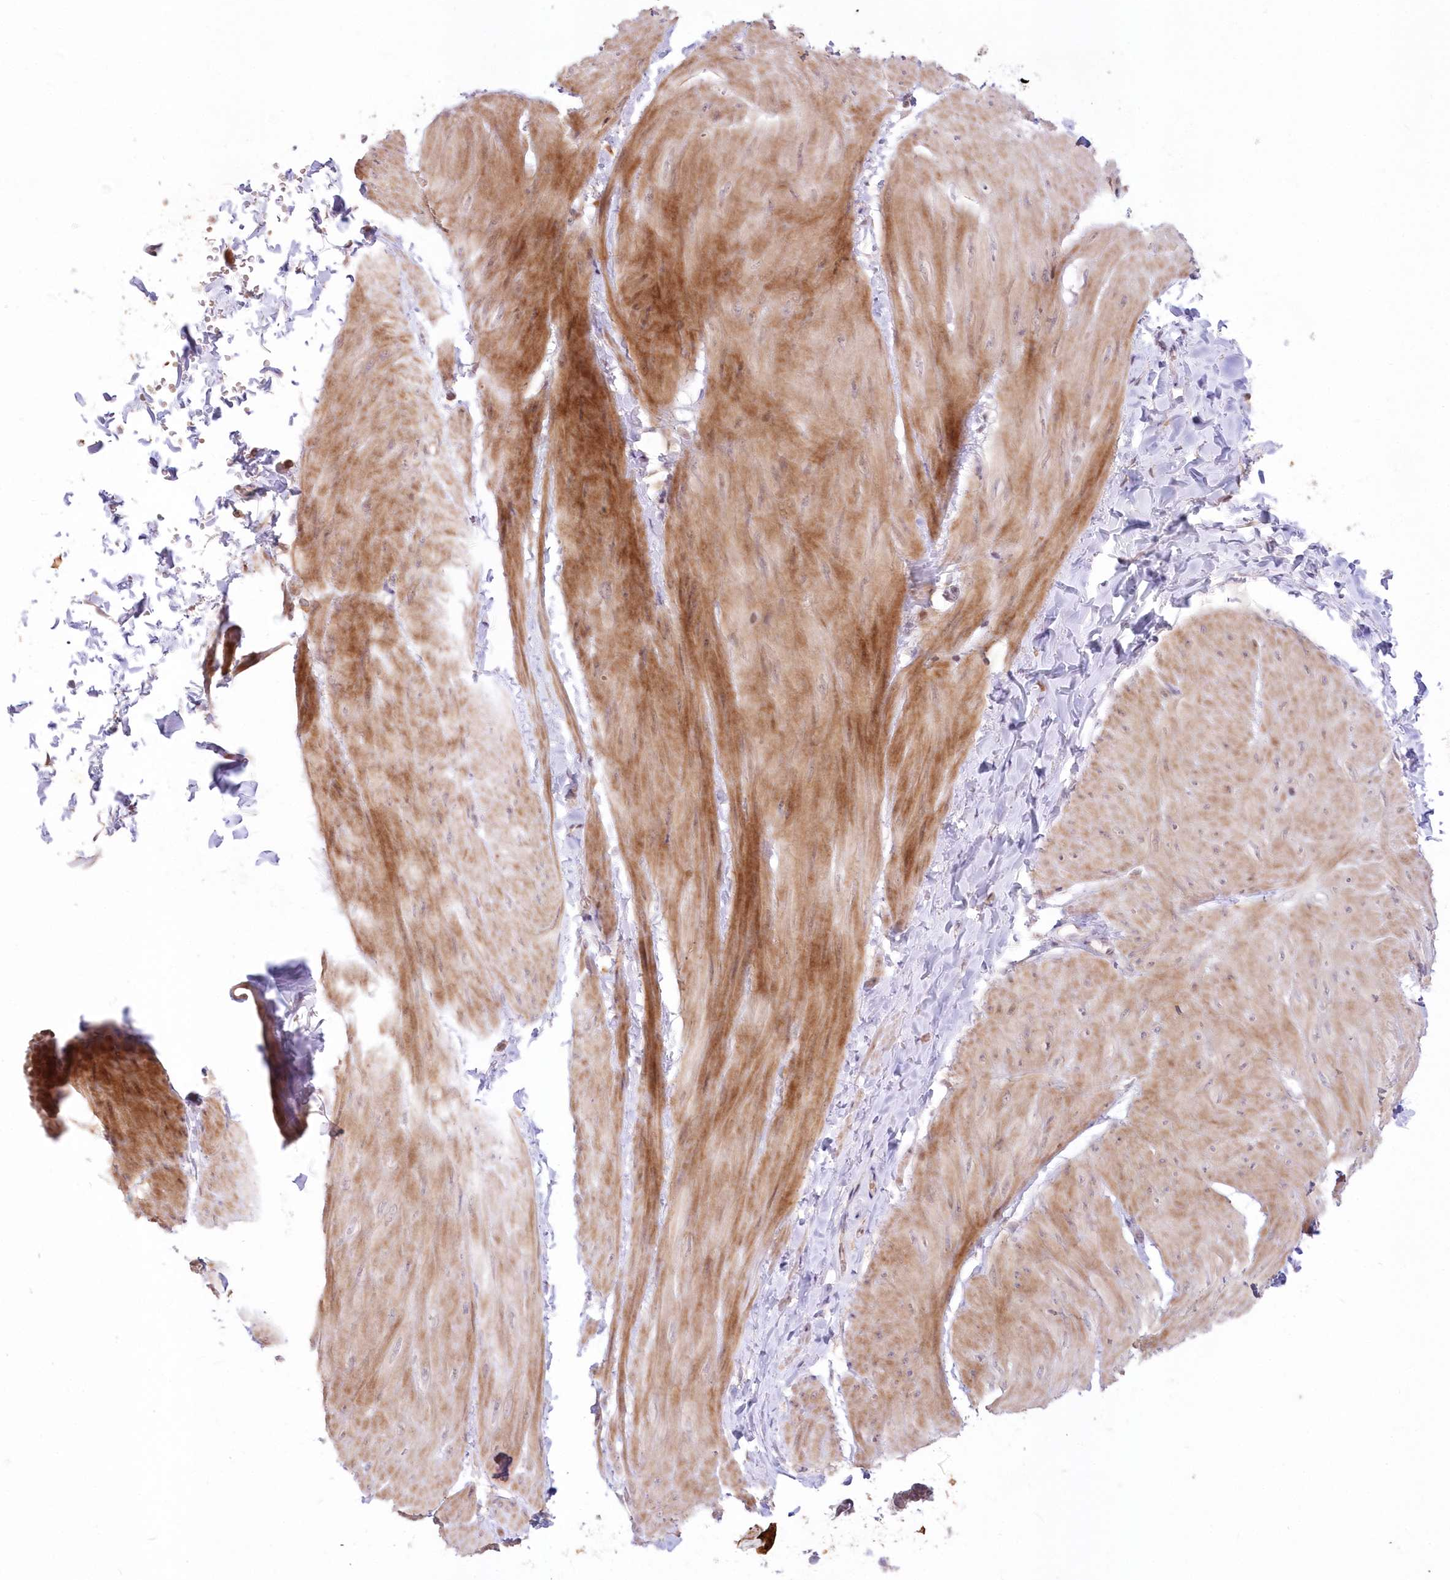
{"staining": {"intensity": "moderate", "quantity": "<25%", "location": "cytoplasmic/membranous"}, "tissue": "smooth muscle", "cell_type": "Smooth muscle cells", "image_type": "normal", "snomed": [{"axis": "morphology", "description": "Urothelial carcinoma, High grade"}, {"axis": "topography", "description": "Urinary bladder"}], "caption": "DAB immunohistochemical staining of benign smooth muscle exhibits moderate cytoplasmic/membranous protein staining in approximately <25% of smooth muscle cells. The protein is shown in brown color, while the nuclei are stained blue.", "gene": "MTMR3", "patient": {"sex": "male", "age": 46}}